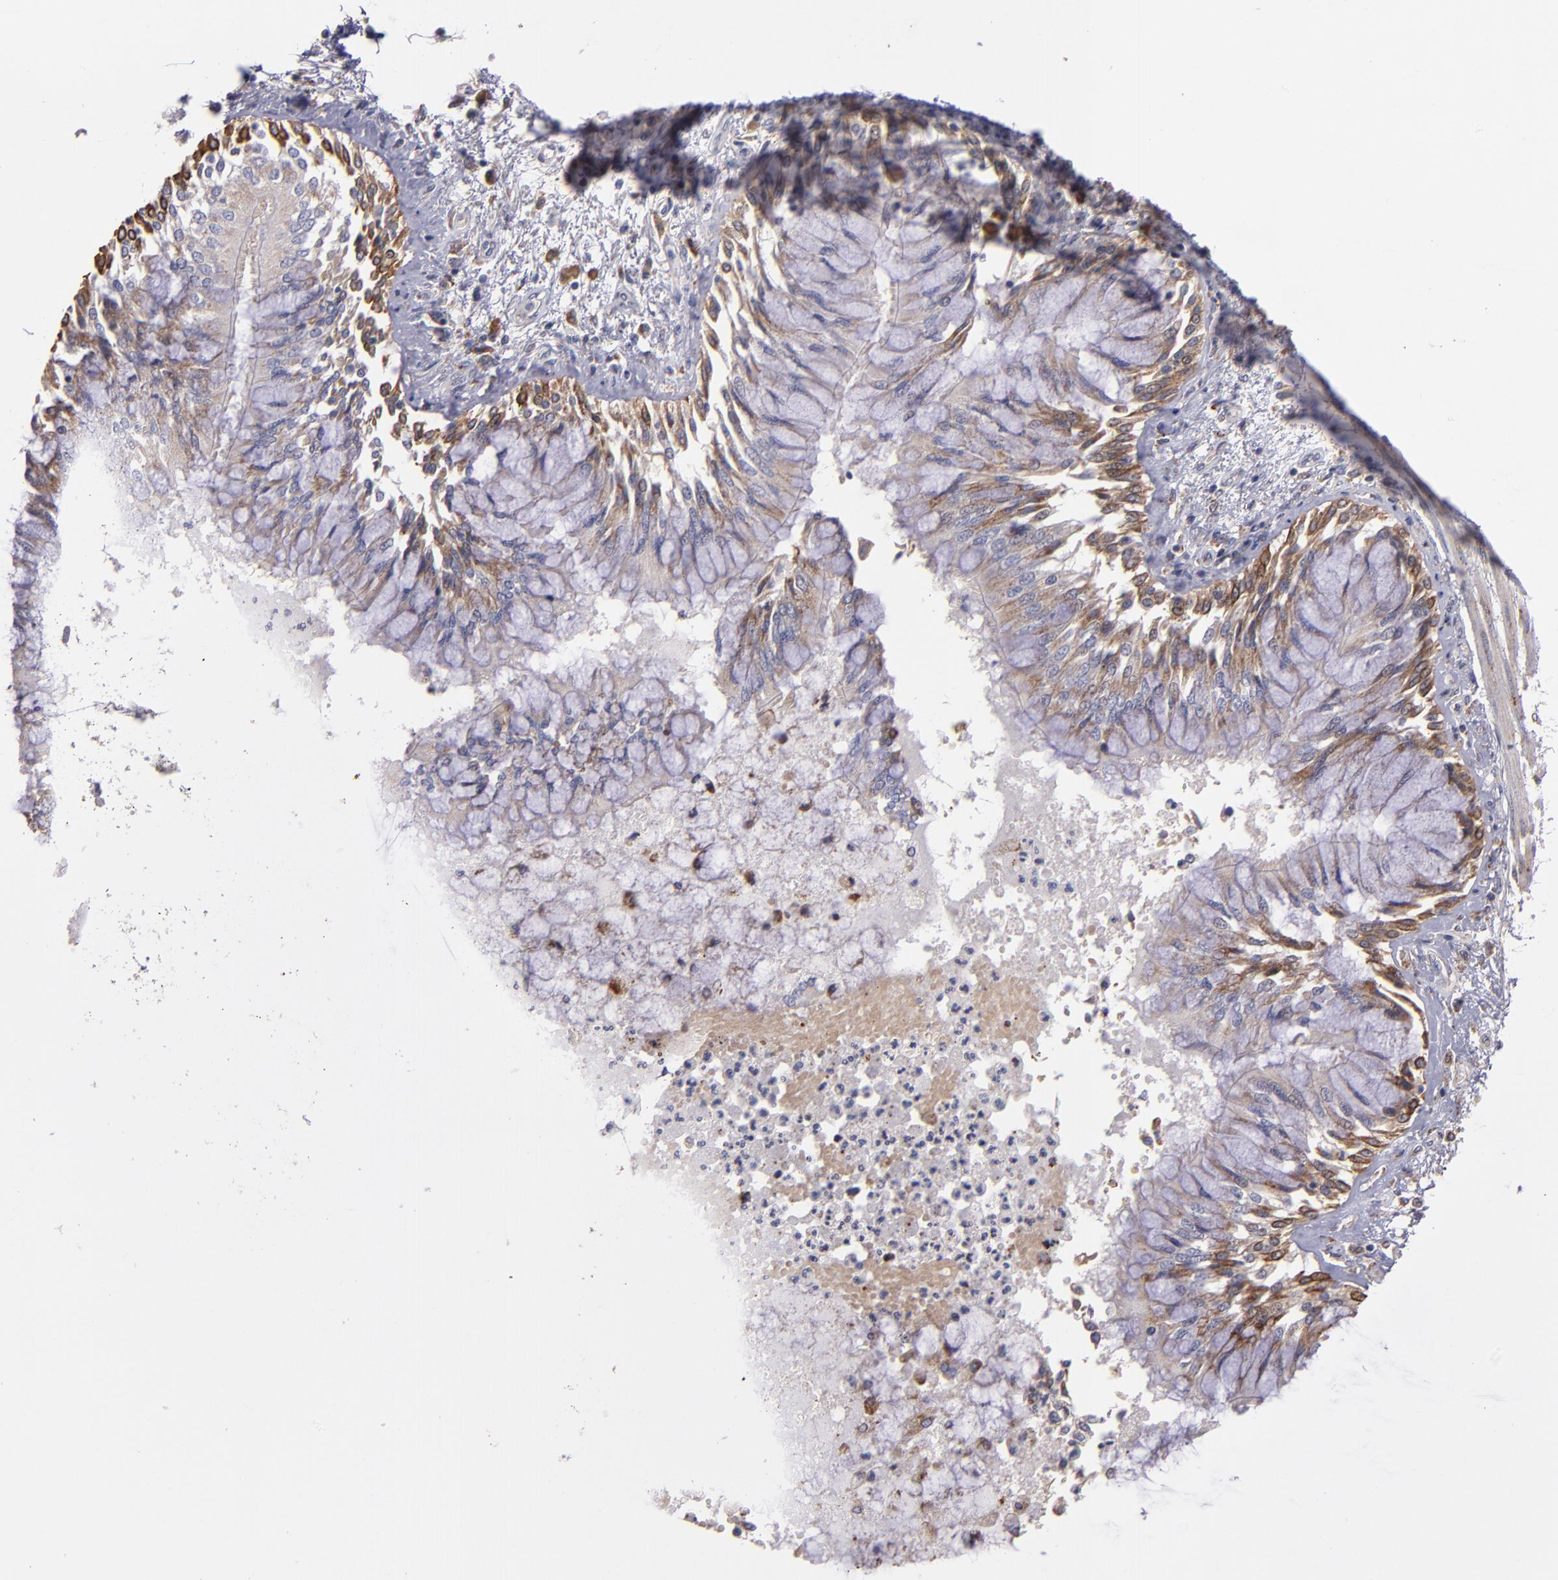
{"staining": {"intensity": "moderate", "quantity": ">75%", "location": "cytoplasmic/membranous"}, "tissue": "bronchus", "cell_type": "Respiratory epithelial cells", "image_type": "normal", "snomed": [{"axis": "morphology", "description": "Normal tissue, NOS"}, {"axis": "topography", "description": "Cartilage tissue"}, {"axis": "topography", "description": "Bronchus"}, {"axis": "topography", "description": "Lung"}], "caption": "Respiratory epithelial cells show medium levels of moderate cytoplasmic/membranous expression in approximately >75% of cells in benign bronchus.", "gene": "IFIH1", "patient": {"sex": "female", "age": 49}}